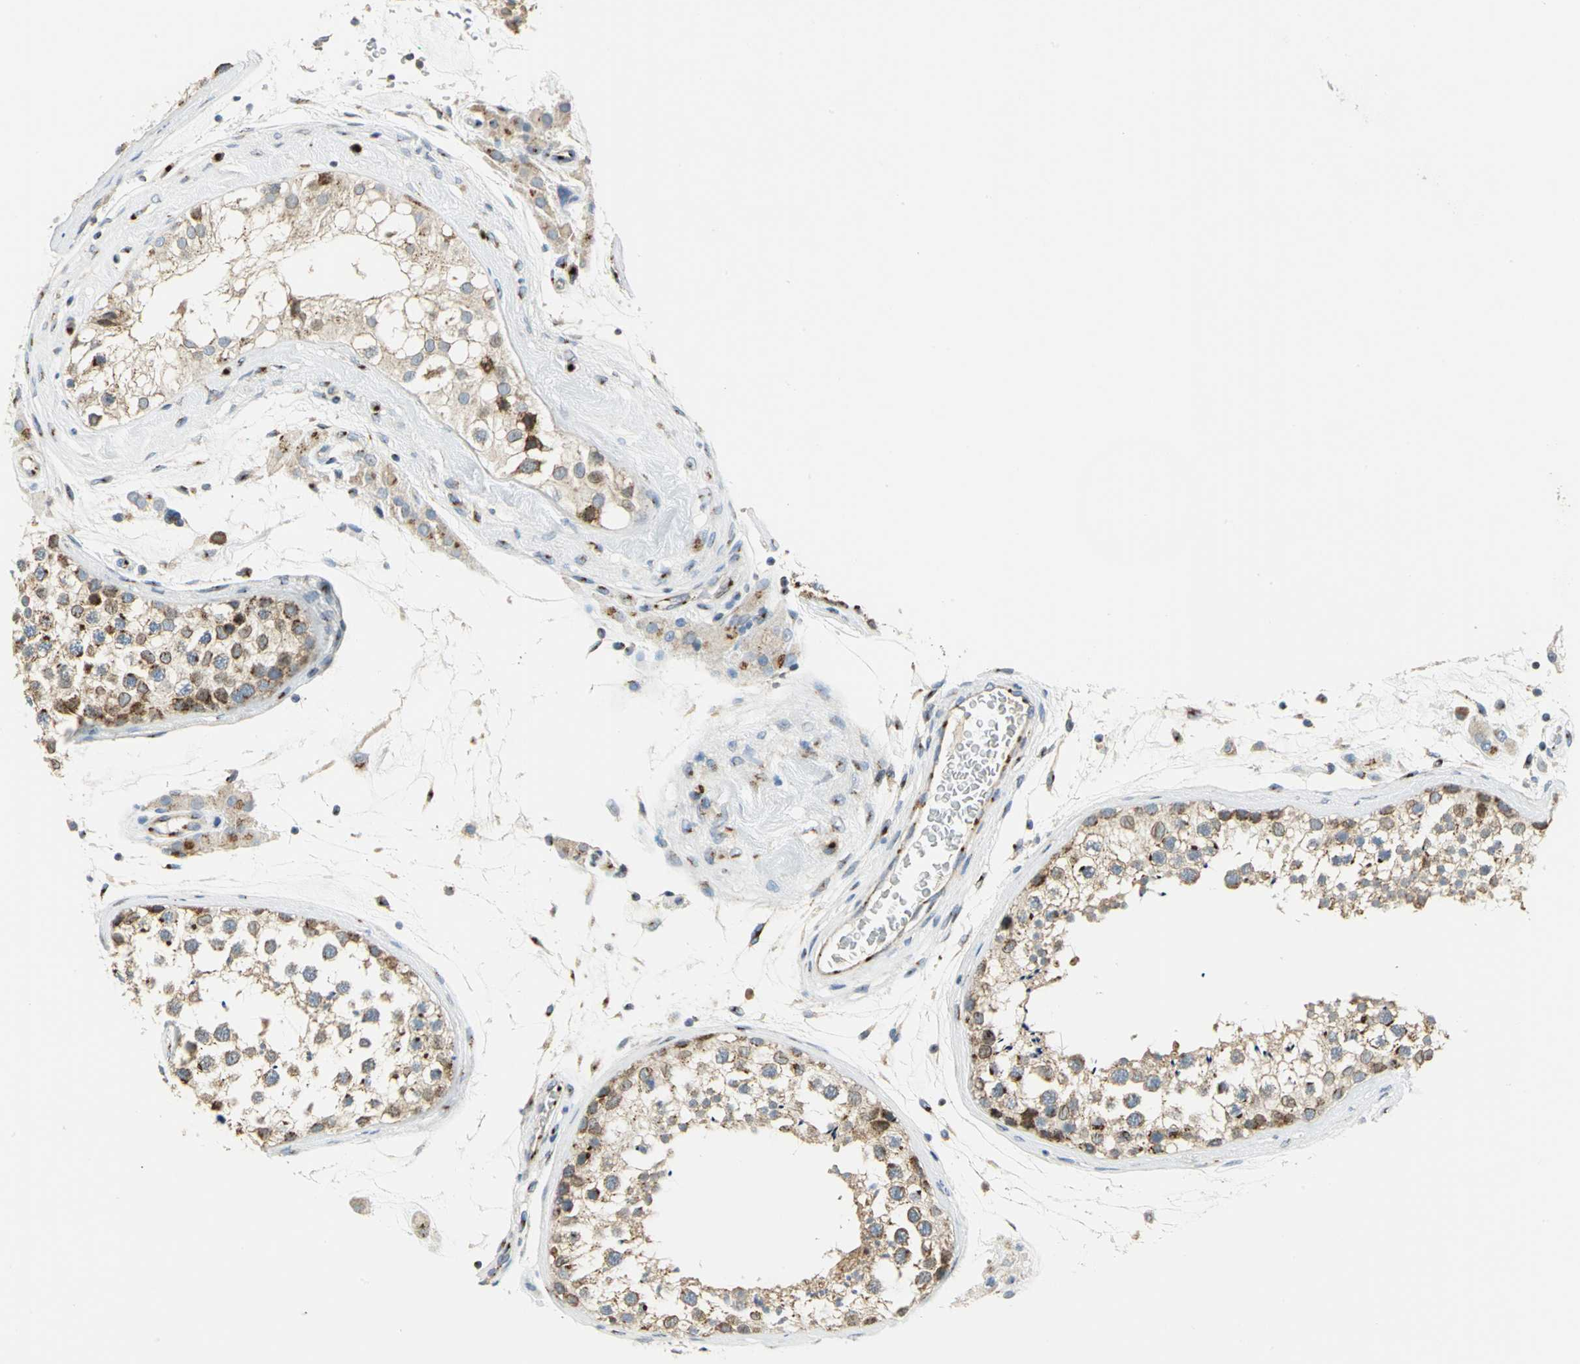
{"staining": {"intensity": "moderate", "quantity": ">75%", "location": "cytoplasmic/membranous"}, "tissue": "testis", "cell_type": "Cells in seminiferous ducts", "image_type": "normal", "snomed": [{"axis": "morphology", "description": "Normal tissue, NOS"}, {"axis": "topography", "description": "Testis"}], "caption": "Immunohistochemistry histopathology image of unremarkable testis: testis stained using IHC shows medium levels of moderate protein expression localized specifically in the cytoplasmic/membranous of cells in seminiferous ducts, appearing as a cytoplasmic/membranous brown color.", "gene": "GPR3", "patient": {"sex": "male", "age": 46}}